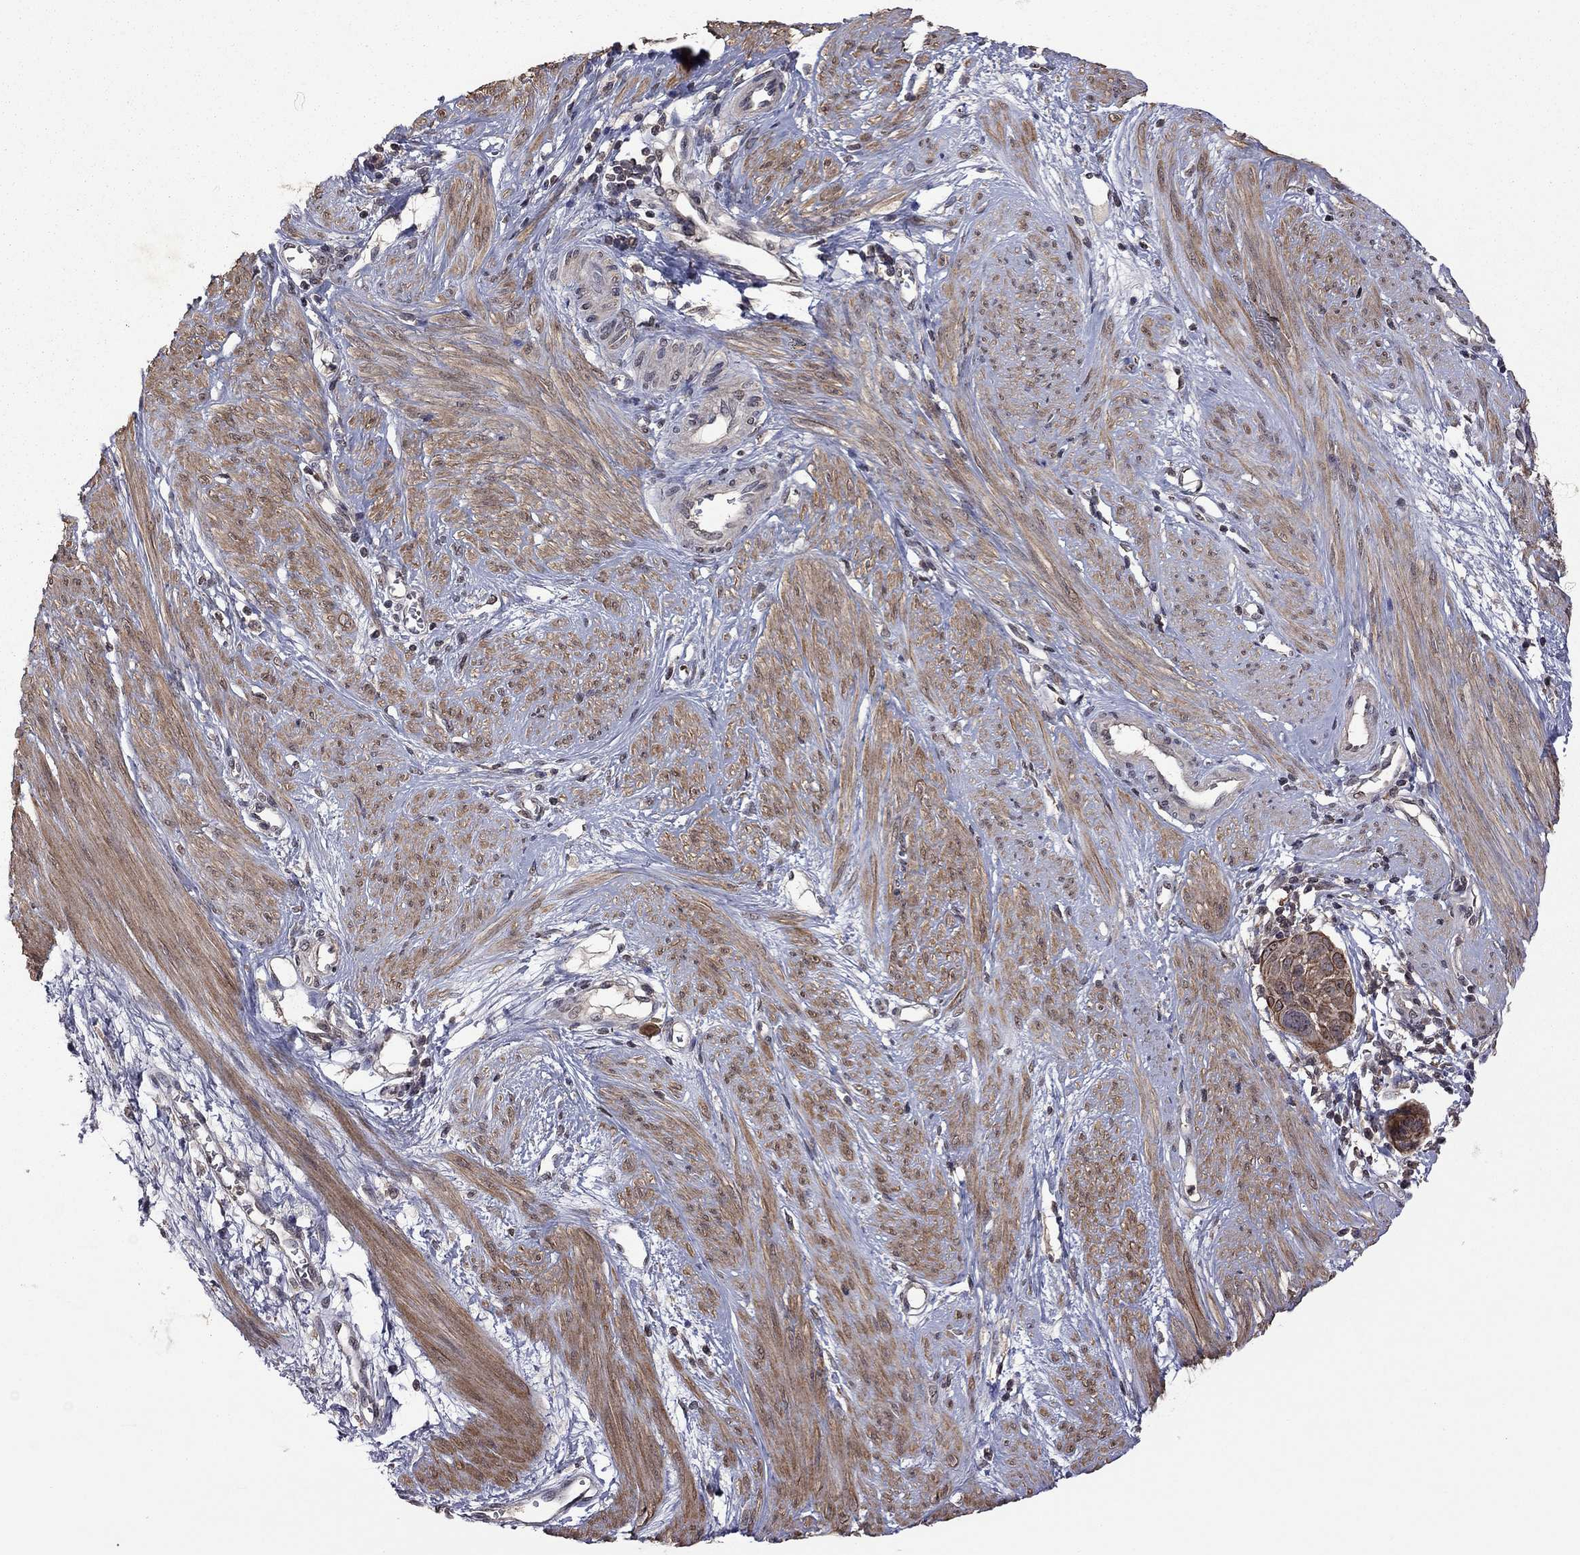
{"staining": {"intensity": "strong", "quantity": ">75%", "location": "cytoplasmic/membranous"}, "tissue": "cervical cancer", "cell_type": "Tumor cells", "image_type": "cancer", "snomed": [{"axis": "morphology", "description": "Squamous cell carcinoma, NOS"}, {"axis": "topography", "description": "Cervix"}], "caption": "Immunohistochemical staining of squamous cell carcinoma (cervical) reveals high levels of strong cytoplasmic/membranous protein expression in approximately >75% of tumor cells.", "gene": "TSNARE1", "patient": {"sex": "female", "age": 39}}